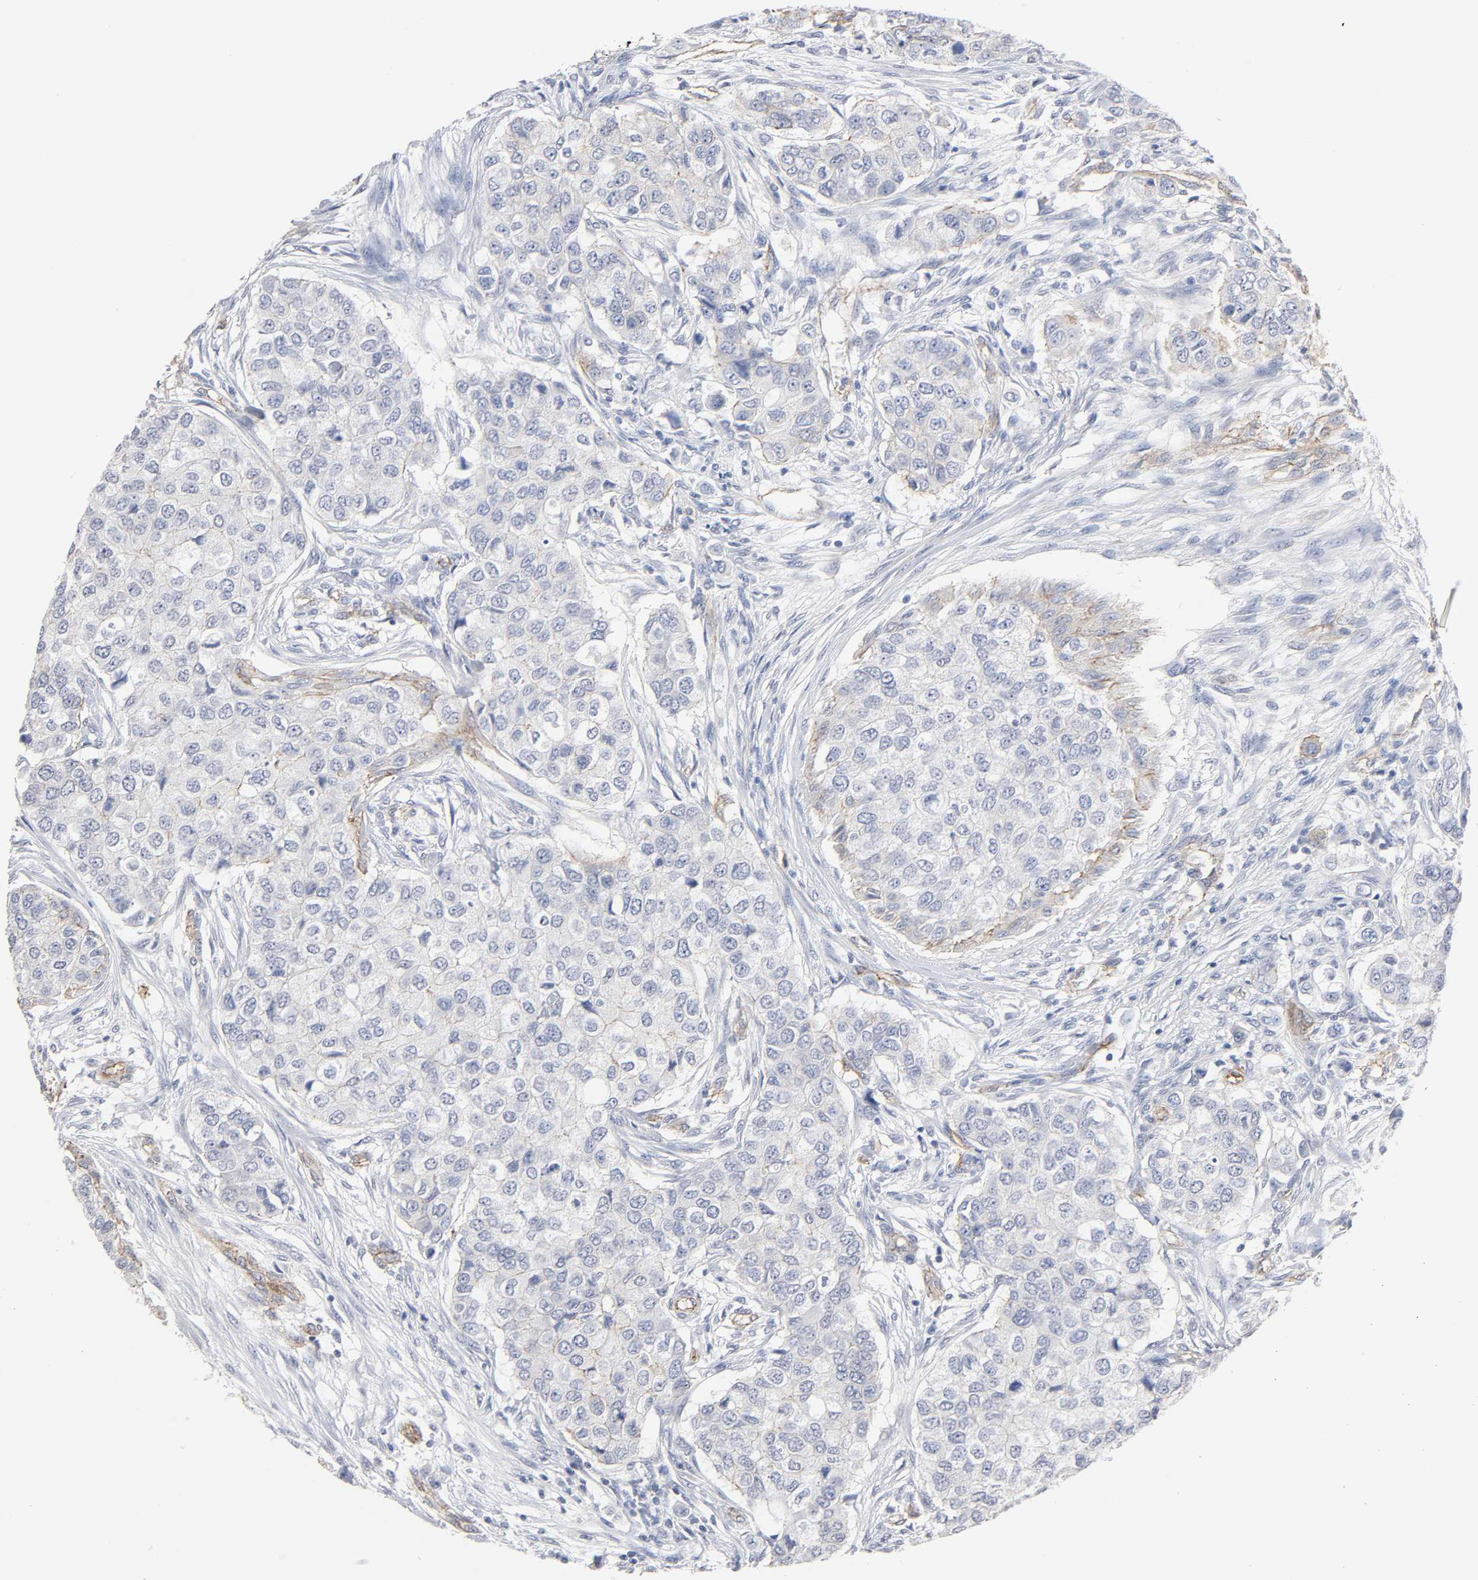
{"staining": {"intensity": "negative", "quantity": "none", "location": "none"}, "tissue": "breast cancer", "cell_type": "Tumor cells", "image_type": "cancer", "snomed": [{"axis": "morphology", "description": "Normal tissue, NOS"}, {"axis": "morphology", "description": "Duct carcinoma"}, {"axis": "topography", "description": "Breast"}], "caption": "Immunohistochemistry photomicrograph of neoplastic tissue: breast cancer (intraductal carcinoma) stained with DAB (3,3'-diaminobenzidine) shows no significant protein staining in tumor cells.", "gene": "SPTAN1", "patient": {"sex": "female", "age": 49}}